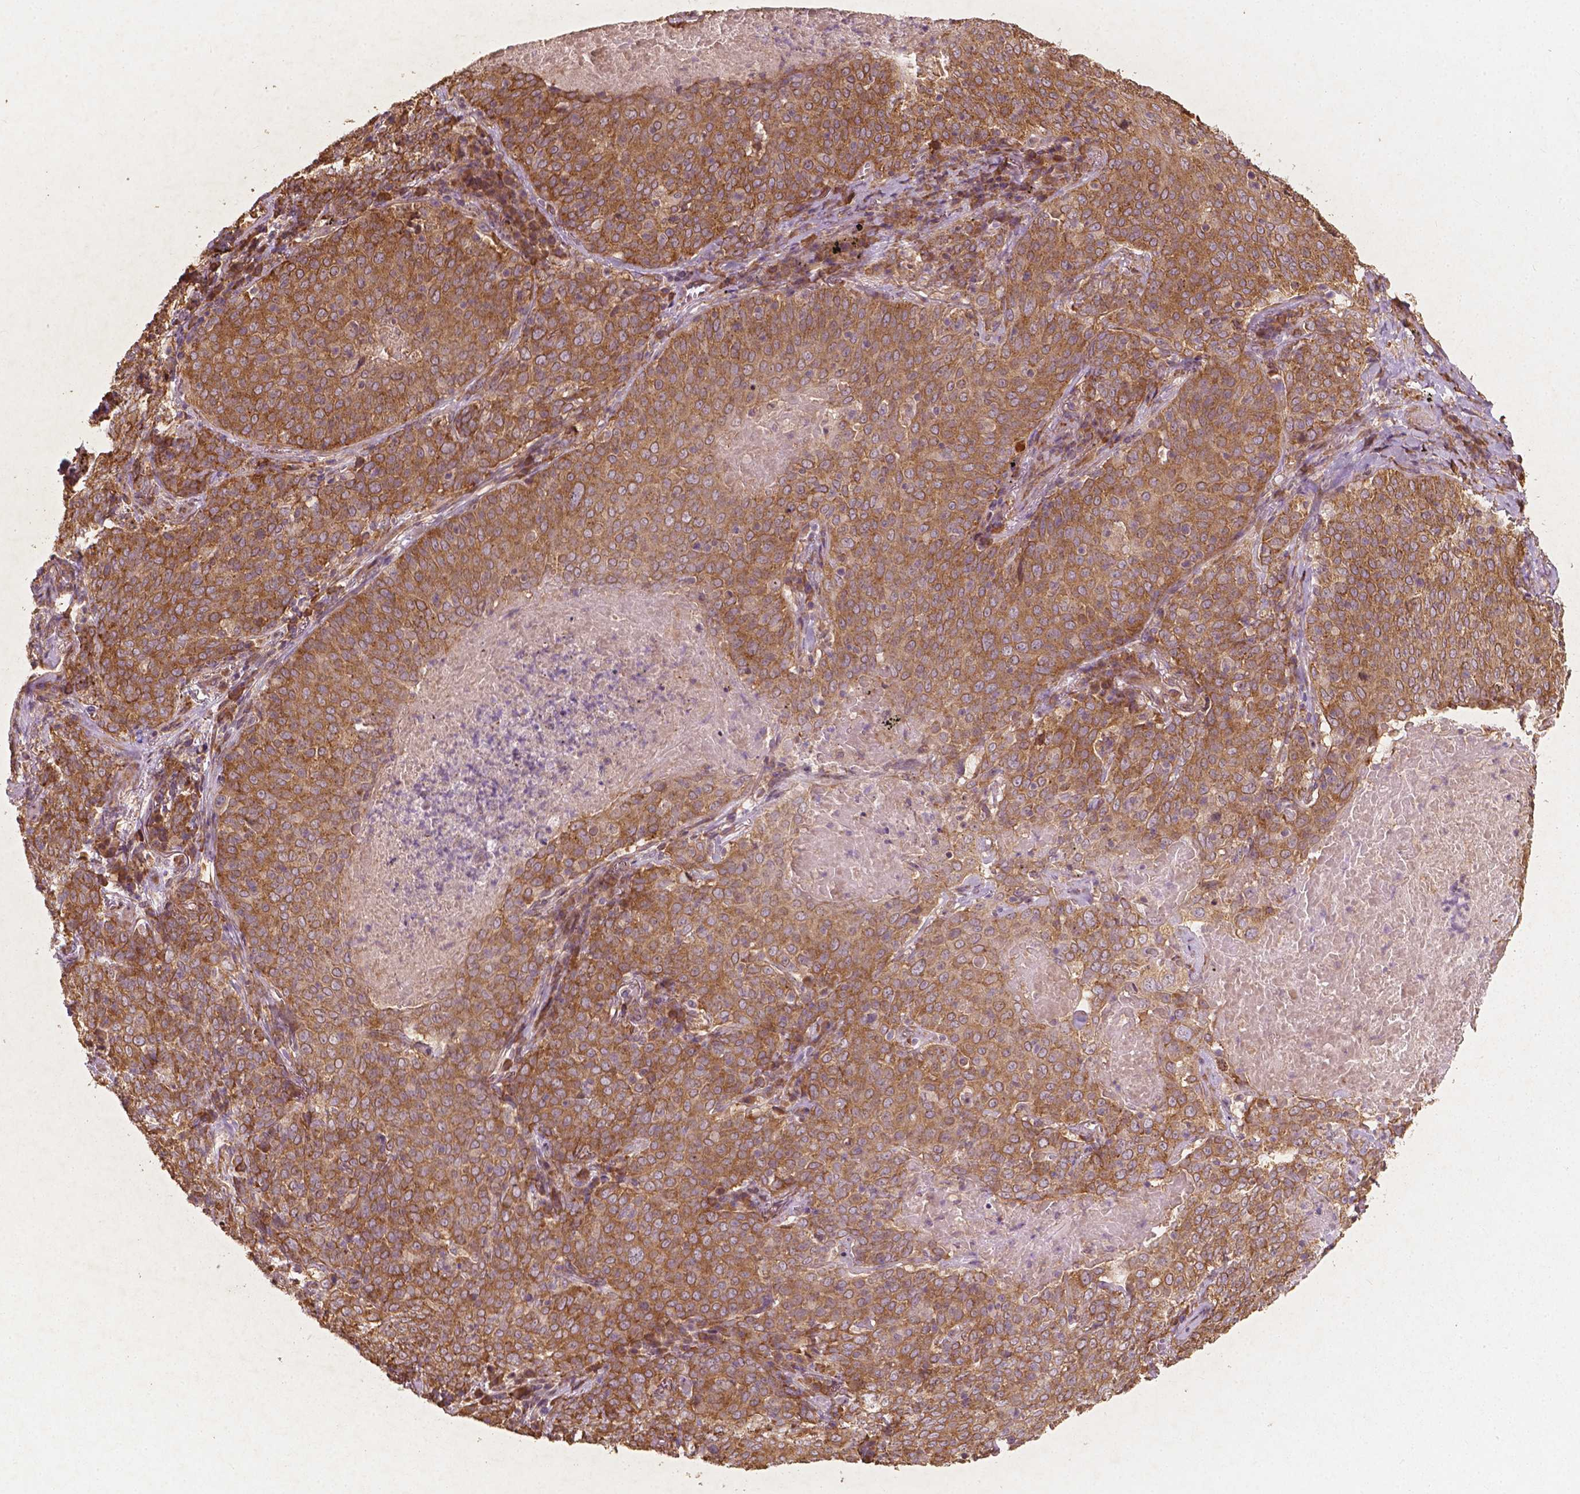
{"staining": {"intensity": "moderate", "quantity": ">75%", "location": "cytoplasmic/membranous"}, "tissue": "lung cancer", "cell_type": "Tumor cells", "image_type": "cancer", "snomed": [{"axis": "morphology", "description": "Squamous cell carcinoma, NOS"}, {"axis": "topography", "description": "Lung"}], "caption": "Tumor cells reveal medium levels of moderate cytoplasmic/membranous staining in about >75% of cells in human lung cancer.", "gene": "G3BP1", "patient": {"sex": "male", "age": 82}}